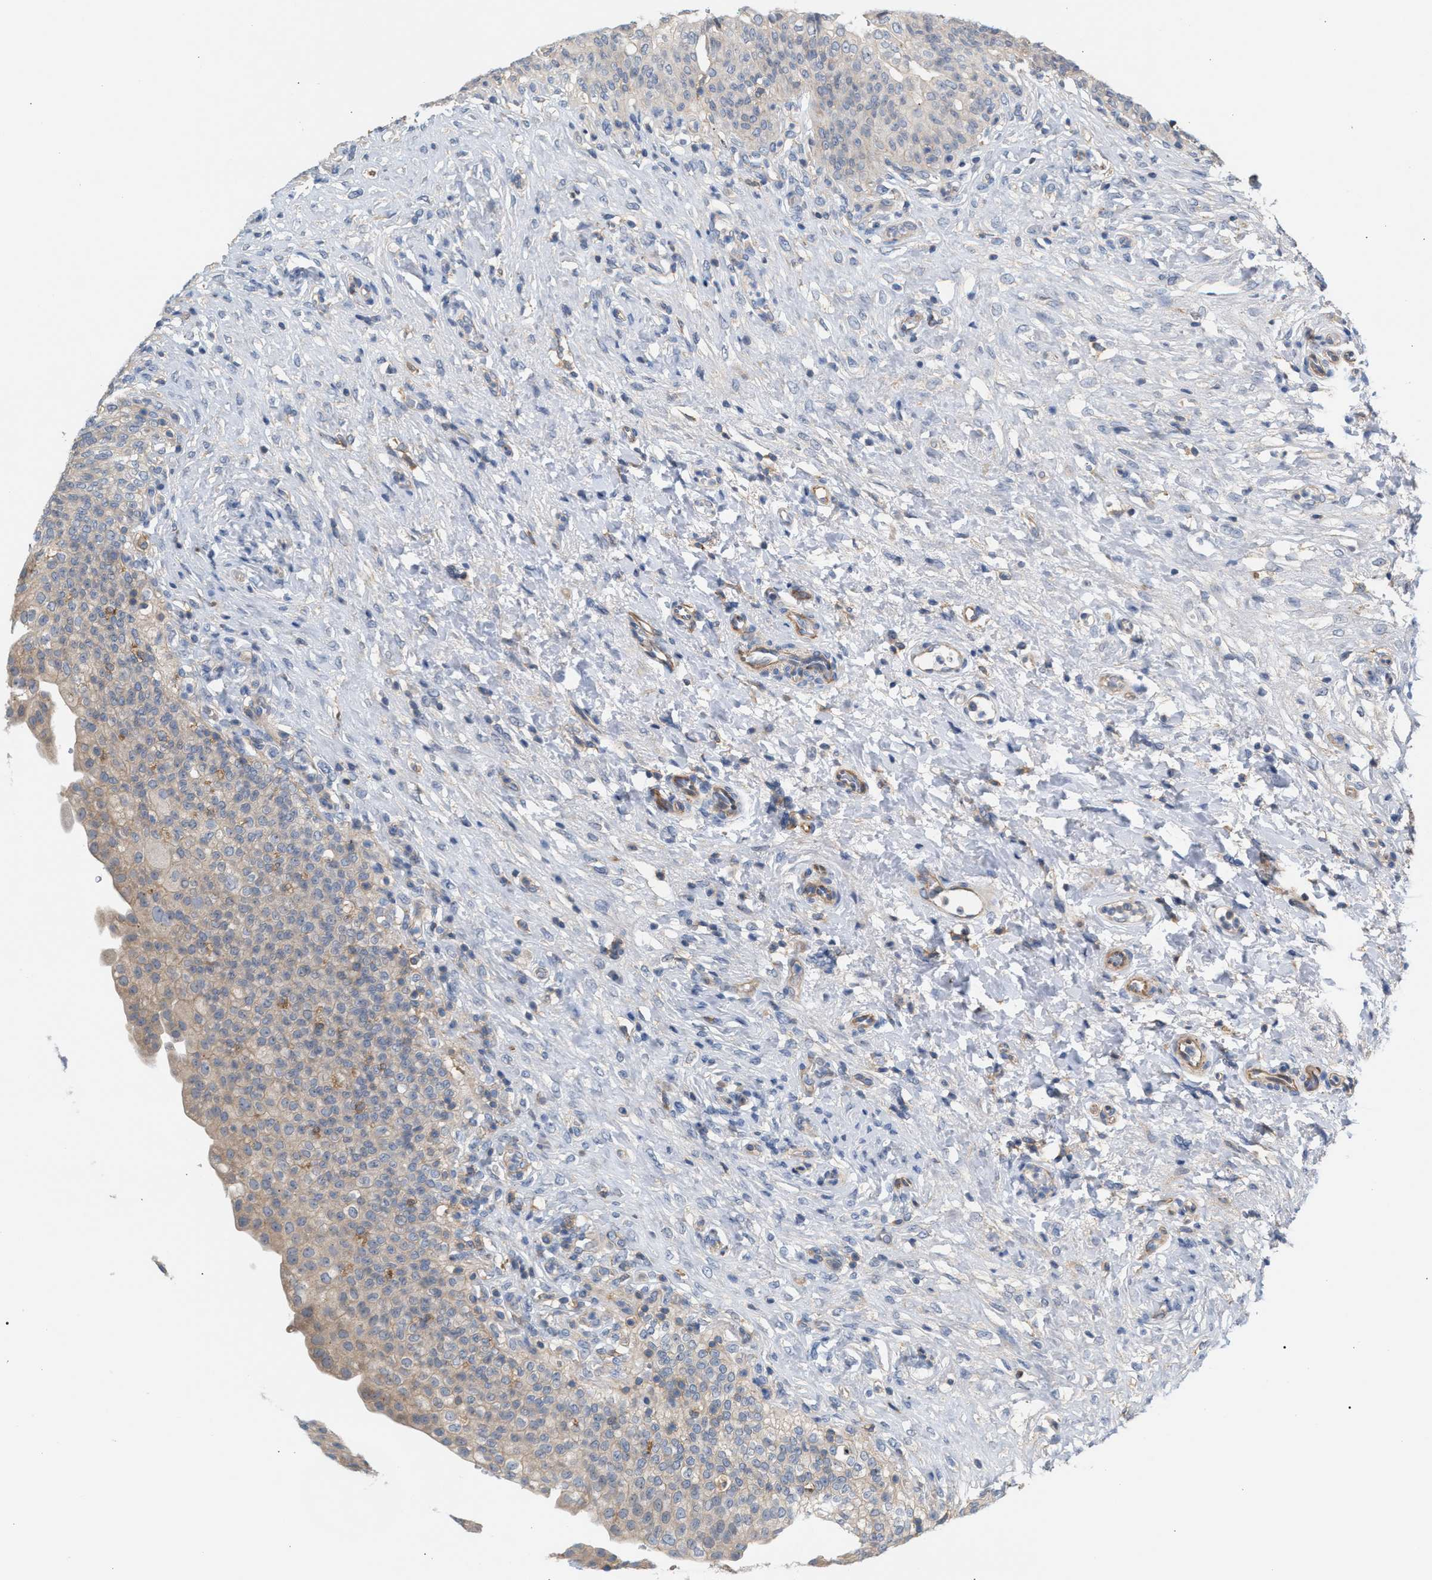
{"staining": {"intensity": "weak", "quantity": "<25%", "location": "cytoplasmic/membranous"}, "tissue": "urinary bladder", "cell_type": "Urothelial cells", "image_type": "normal", "snomed": [{"axis": "morphology", "description": "Urothelial carcinoma, High grade"}, {"axis": "topography", "description": "Urinary bladder"}], "caption": "Histopathology image shows no significant protein expression in urothelial cells of normal urinary bladder. The staining is performed using DAB (3,3'-diaminobenzidine) brown chromogen with nuclei counter-stained in using hematoxylin.", "gene": "LRCH1", "patient": {"sex": "male", "age": 46}}